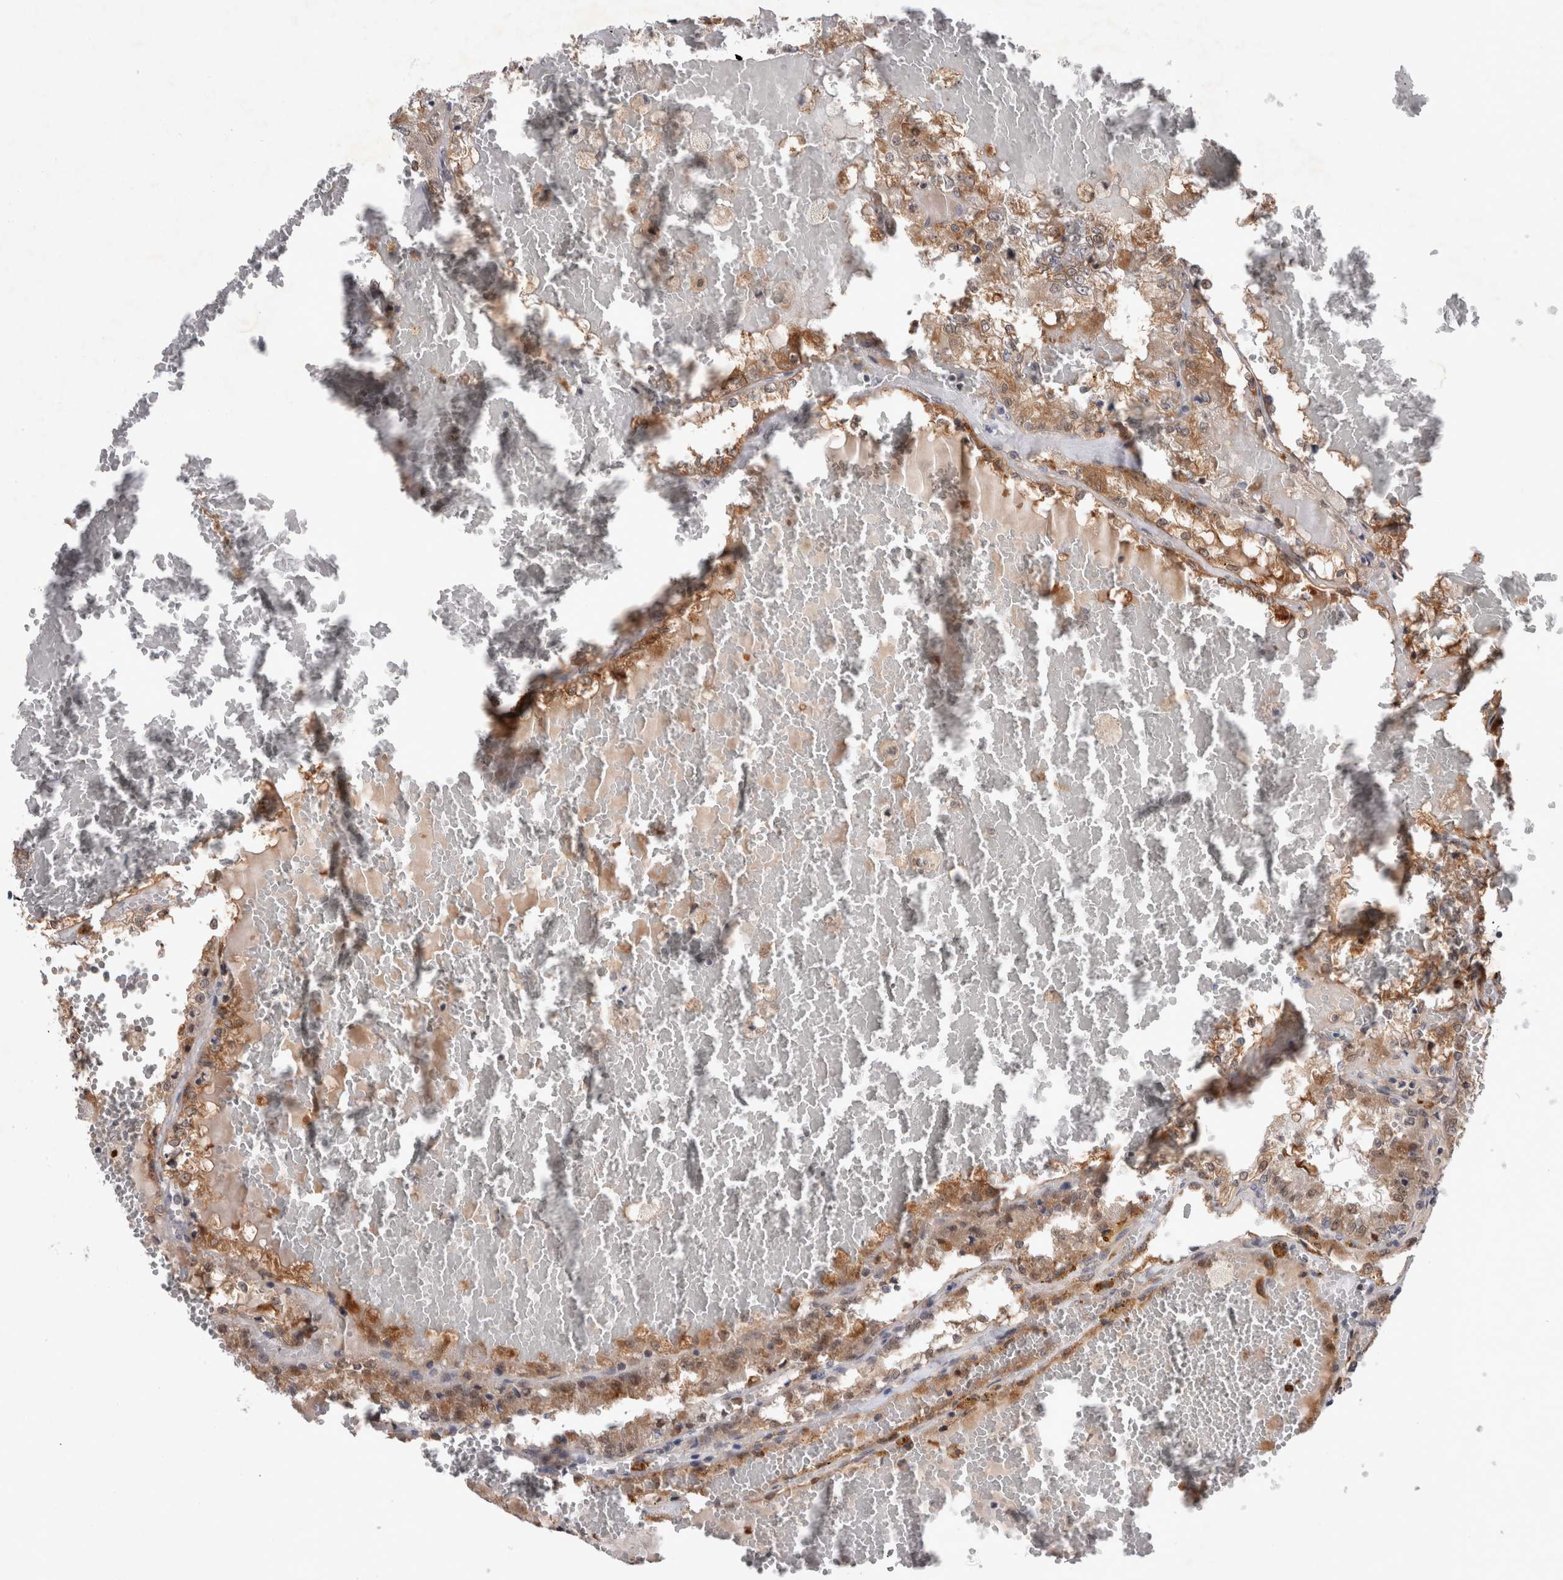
{"staining": {"intensity": "moderate", "quantity": ">75%", "location": "cytoplasmic/membranous"}, "tissue": "renal cancer", "cell_type": "Tumor cells", "image_type": "cancer", "snomed": [{"axis": "morphology", "description": "Adenocarcinoma, NOS"}, {"axis": "topography", "description": "Kidney"}], "caption": "Protein positivity by IHC shows moderate cytoplasmic/membranous staining in approximately >75% of tumor cells in renal cancer.", "gene": "MRPL37", "patient": {"sex": "female", "age": 56}}